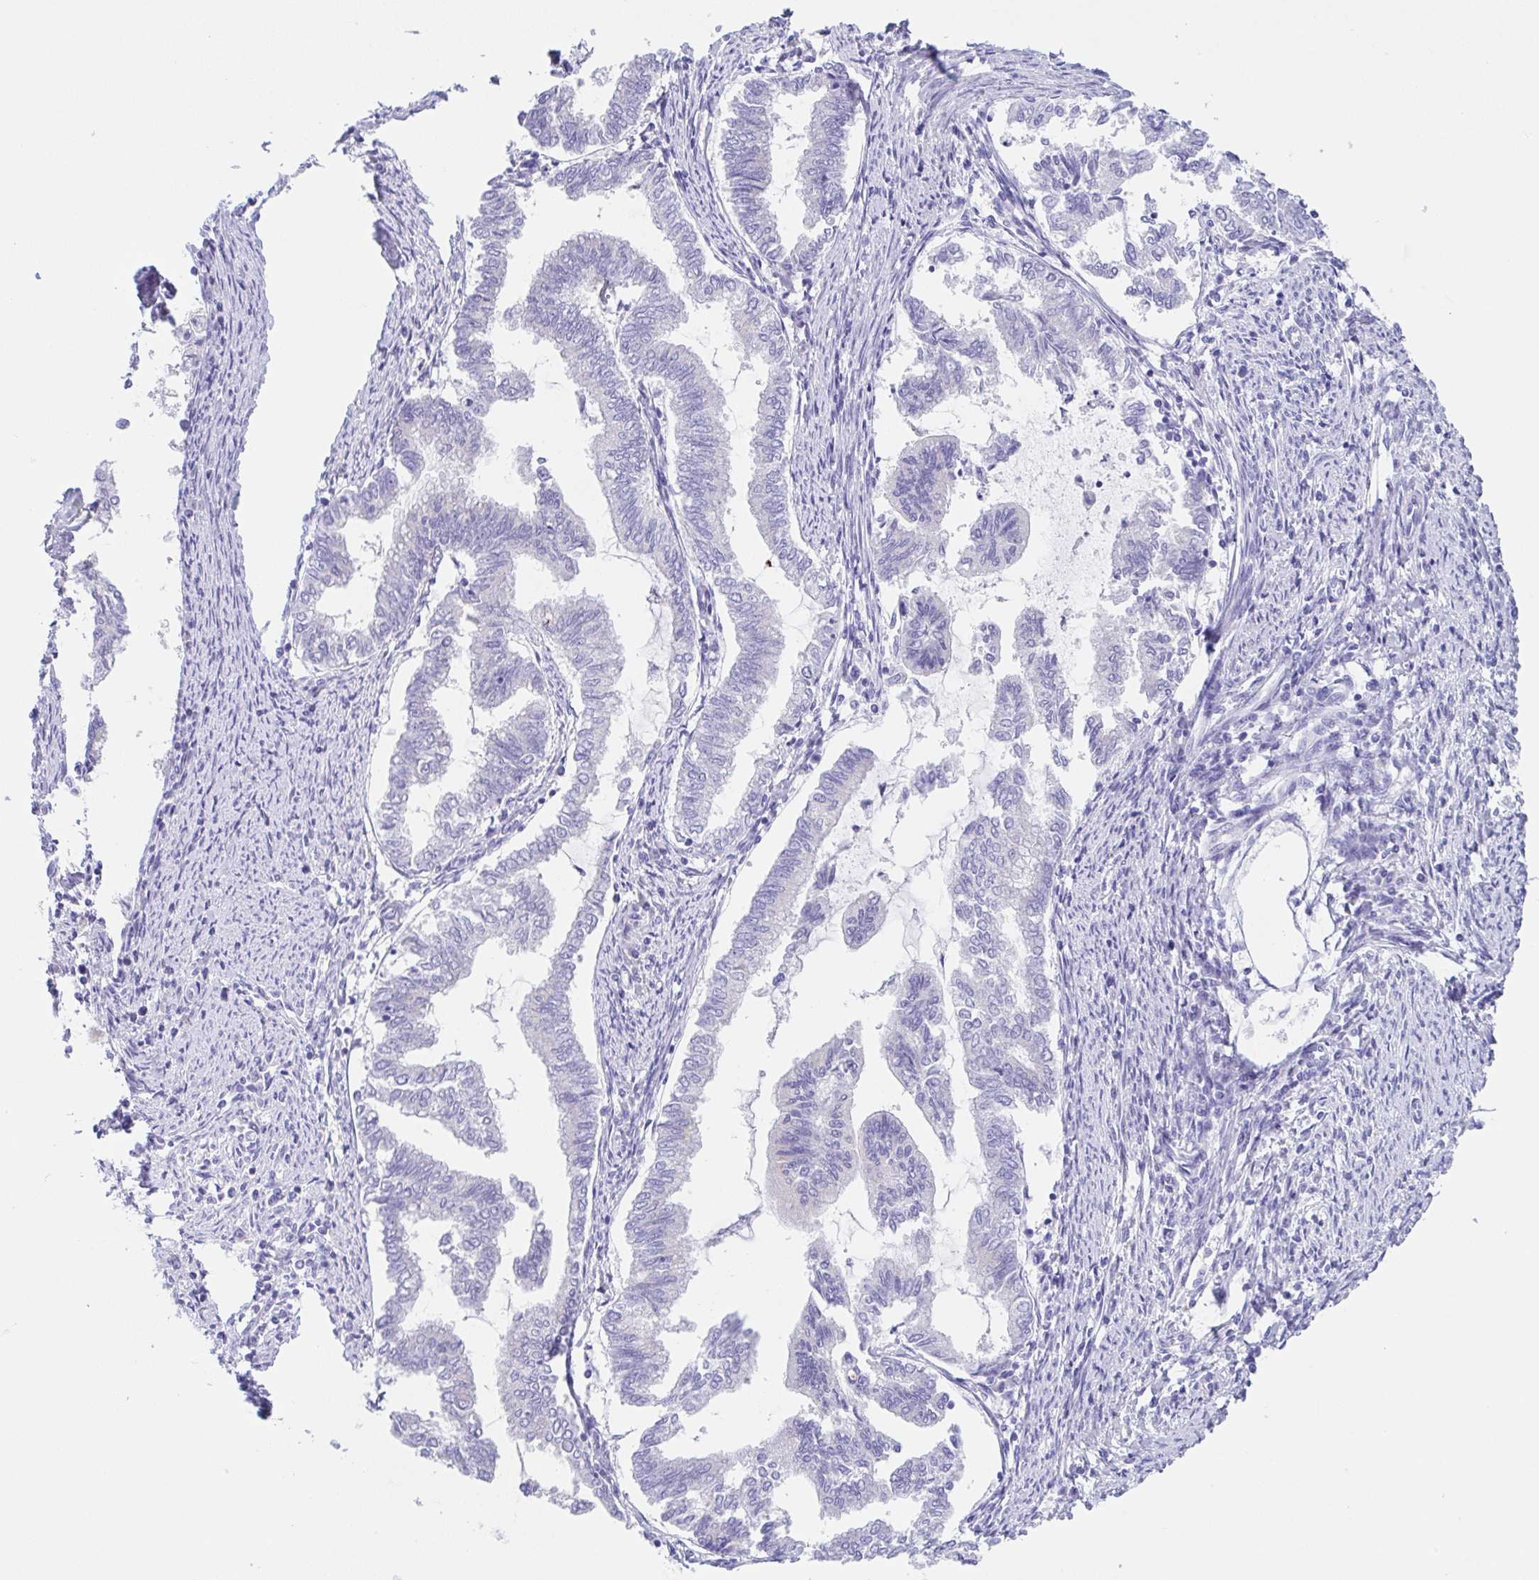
{"staining": {"intensity": "negative", "quantity": "none", "location": "none"}, "tissue": "endometrial cancer", "cell_type": "Tumor cells", "image_type": "cancer", "snomed": [{"axis": "morphology", "description": "Adenocarcinoma, NOS"}, {"axis": "topography", "description": "Endometrium"}], "caption": "There is no significant positivity in tumor cells of adenocarcinoma (endometrial).", "gene": "SCG3", "patient": {"sex": "female", "age": 79}}